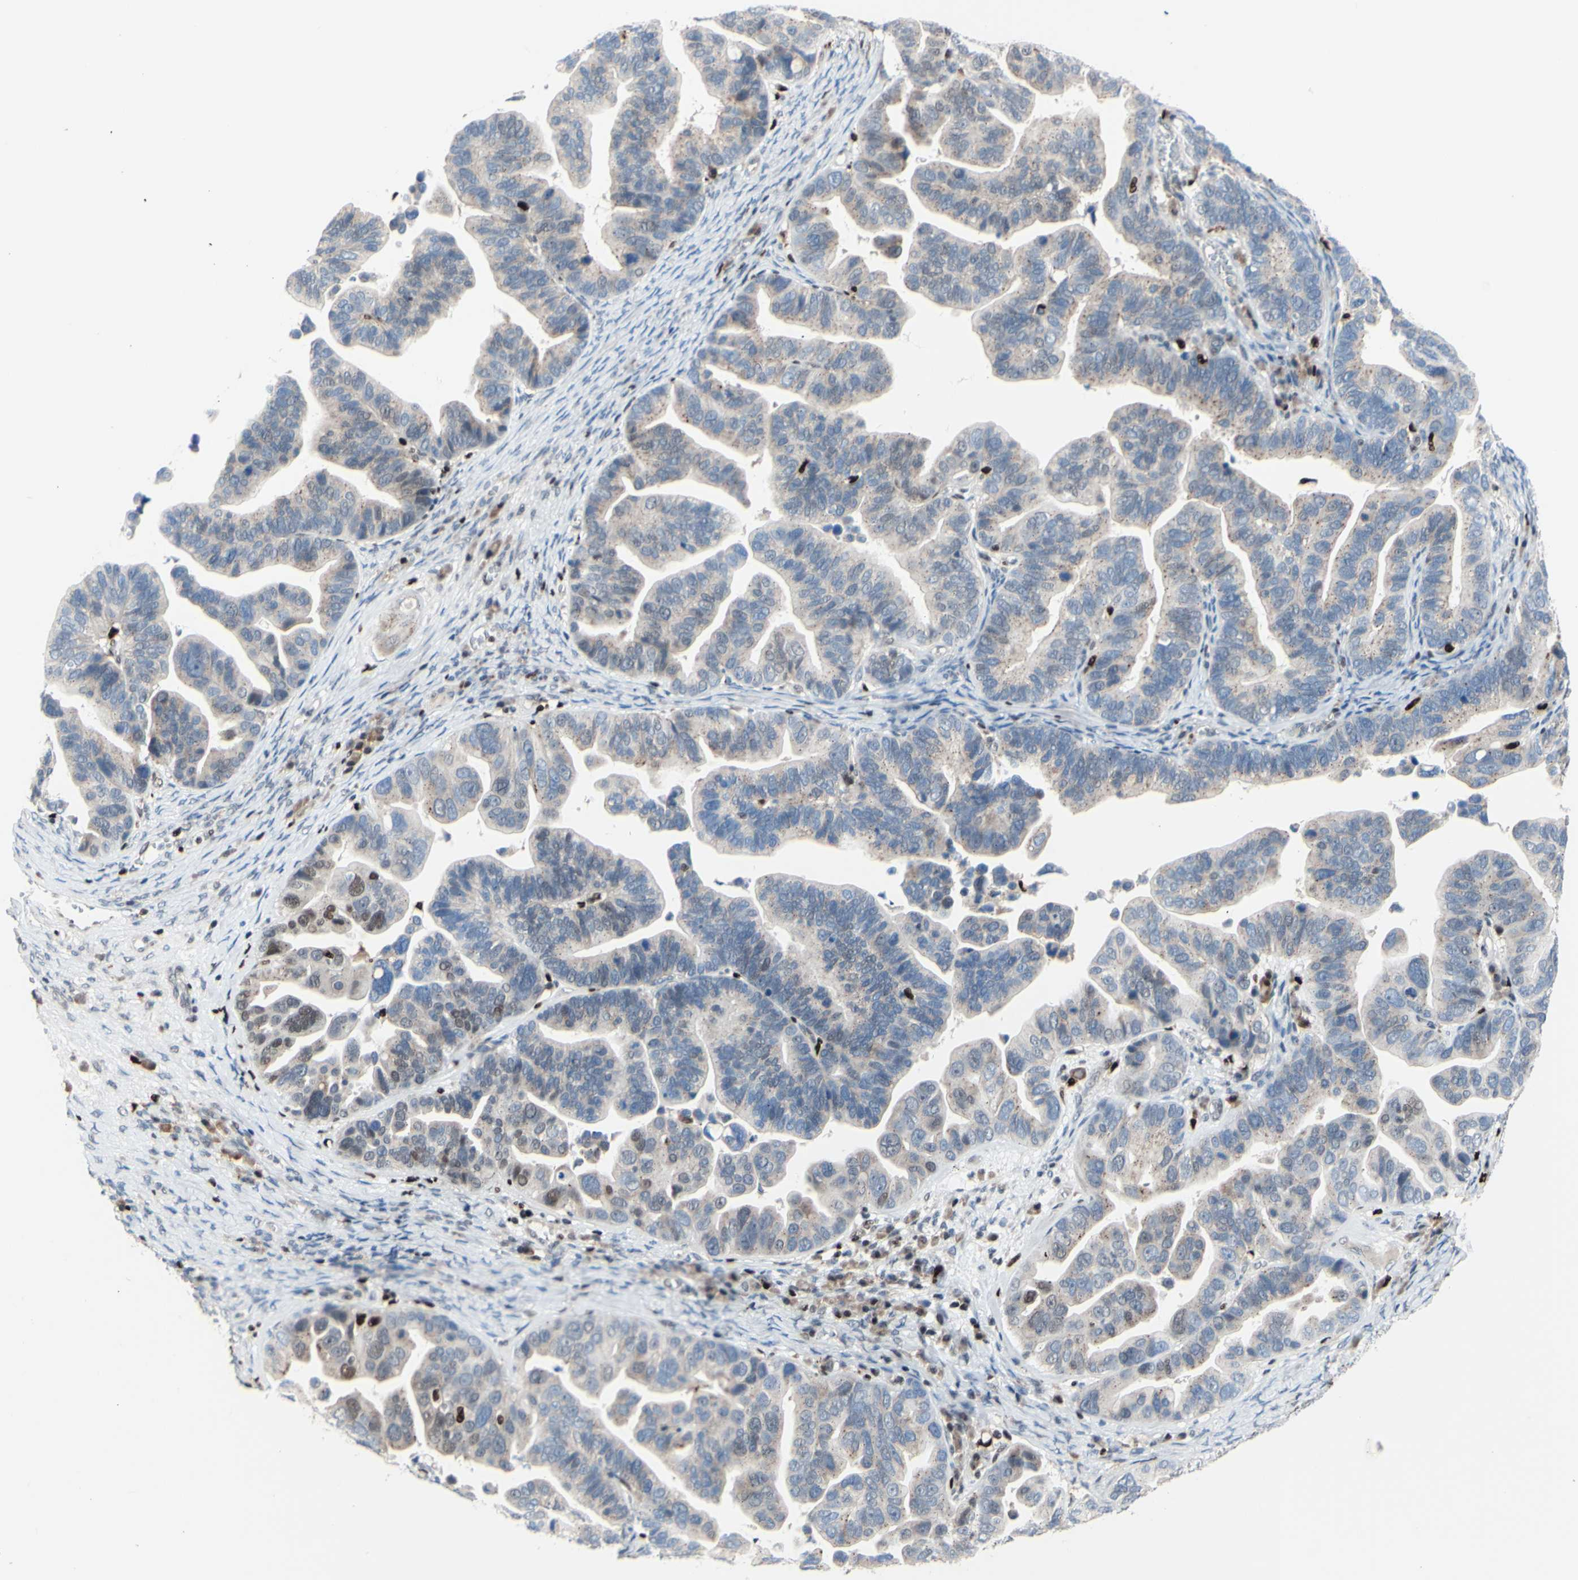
{"staining": {"intensity": "weak", "quantity": "25%-75%", "location": "cytoplasmic/membranous"}, "tissue": "ovarian cancer", "cell_type": "Tumor cells", "image_type": "cancer", "snomed": [{"axis": "morphology", "description": "Cystadenocarcinoma, serous, NOS"}, {"axis": "topography", "description": "Ovary"}], "caption": "Immunohistochemistry photomicrograph of ovarian serous cystadenocarcinoma stained for a protein (brown), which reveals low levels of weak cytoplasmic/membranous positivity in about 25%-75% of tumor cells.", "gene": "EED", "patient": {"sex": "female", "age": 56}}